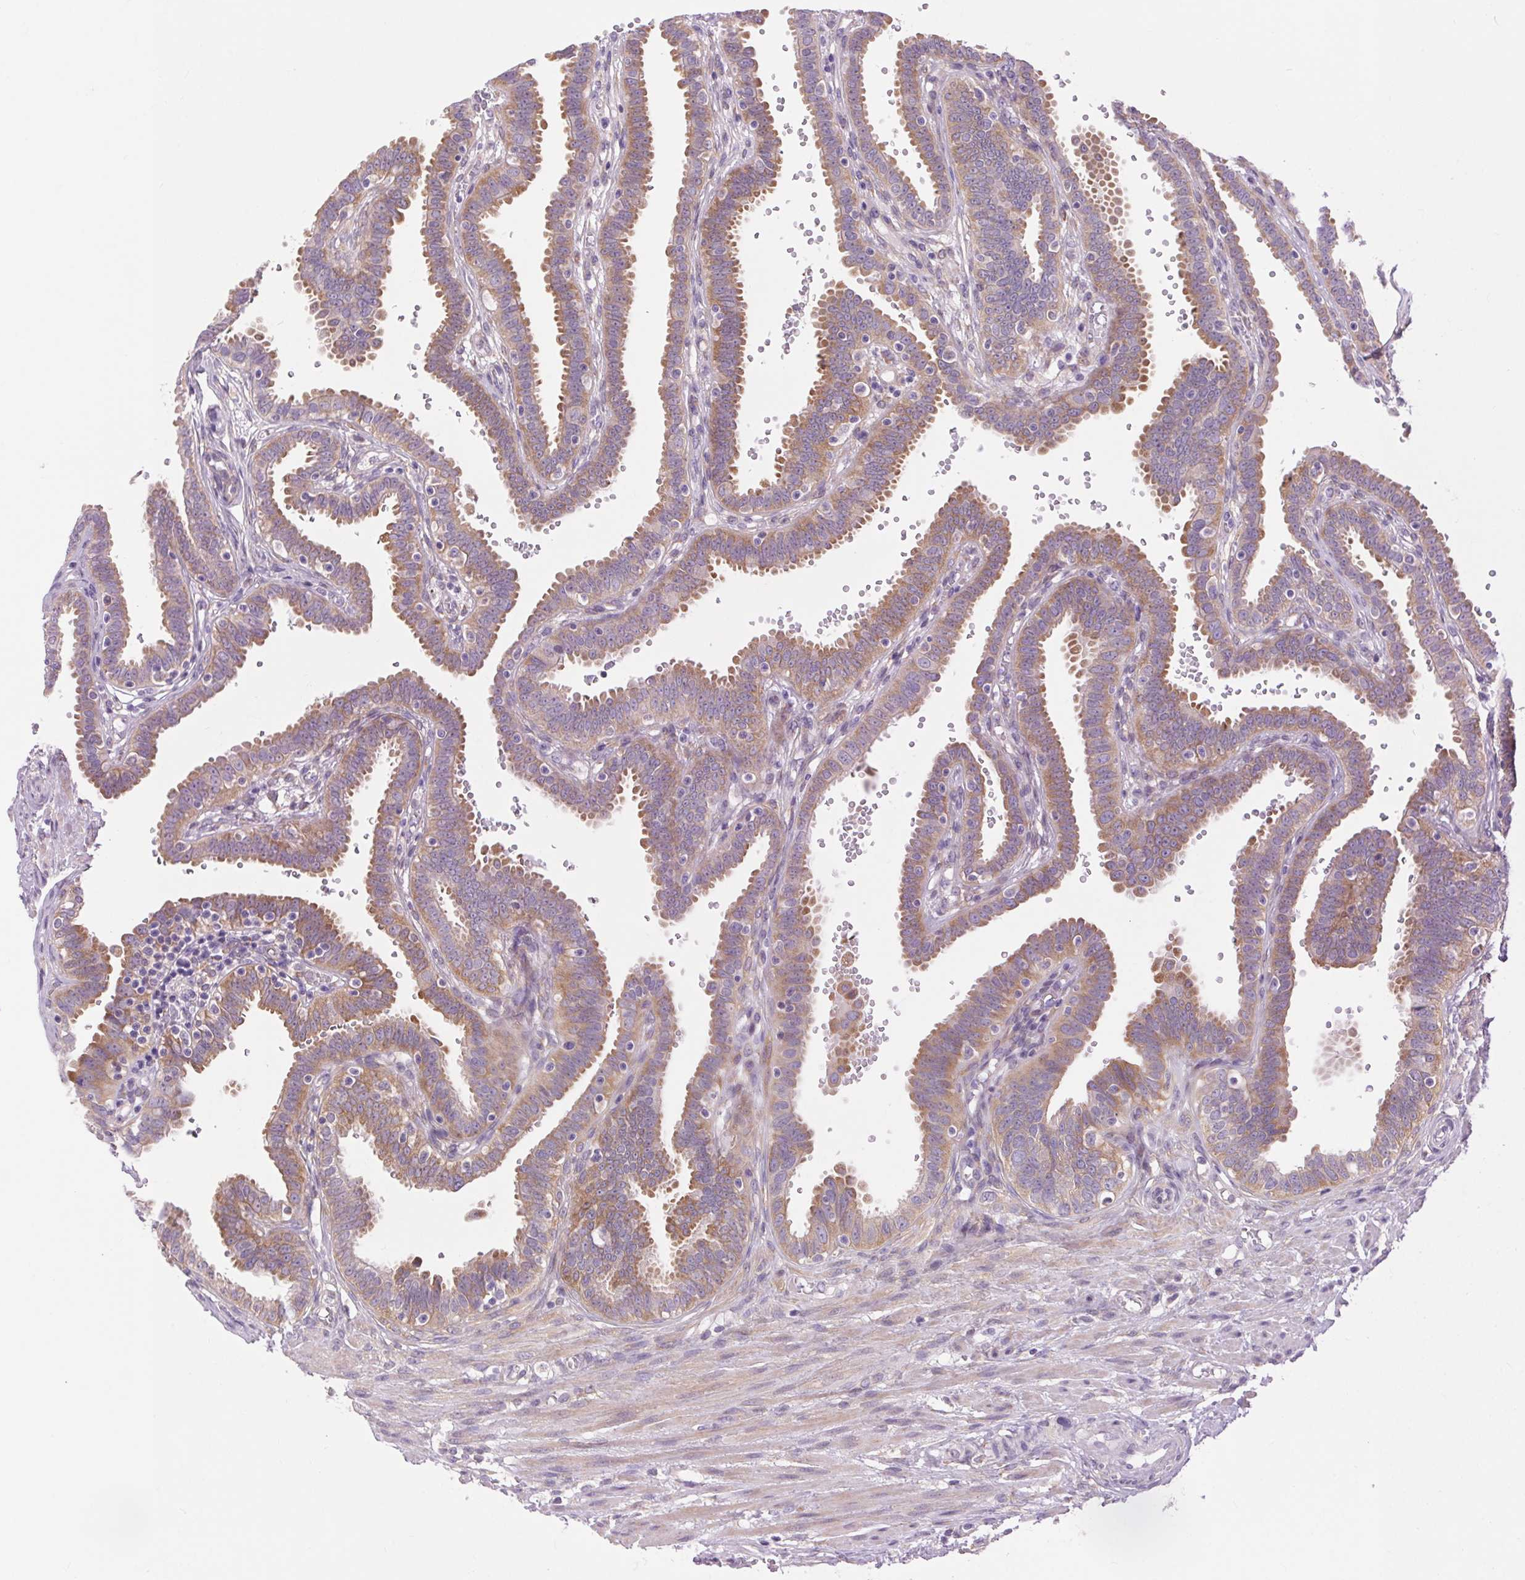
{"staining": {"intensity": "moderate", "quantity": ">75%", "location": "cytoplasmic/membranous"}, "tissue": "fallopian tube", "cell_type": "Glandular cells", "image_type": "normal", "snomed": [{"axis": "morphology", "description": "Normal tissue, NOS"}, {"axis": "topography", "description": "Fallopian tube"}], "caption": "Immunohistochemistry image of benign fallopian tube stained for a protein (brown), which shows medium levels of moderate cytoplasmic/membranous expression in about >75% of glandular cells.", "gene": "SOWAHC", "patient": {"sex": "female", "age": 37}}